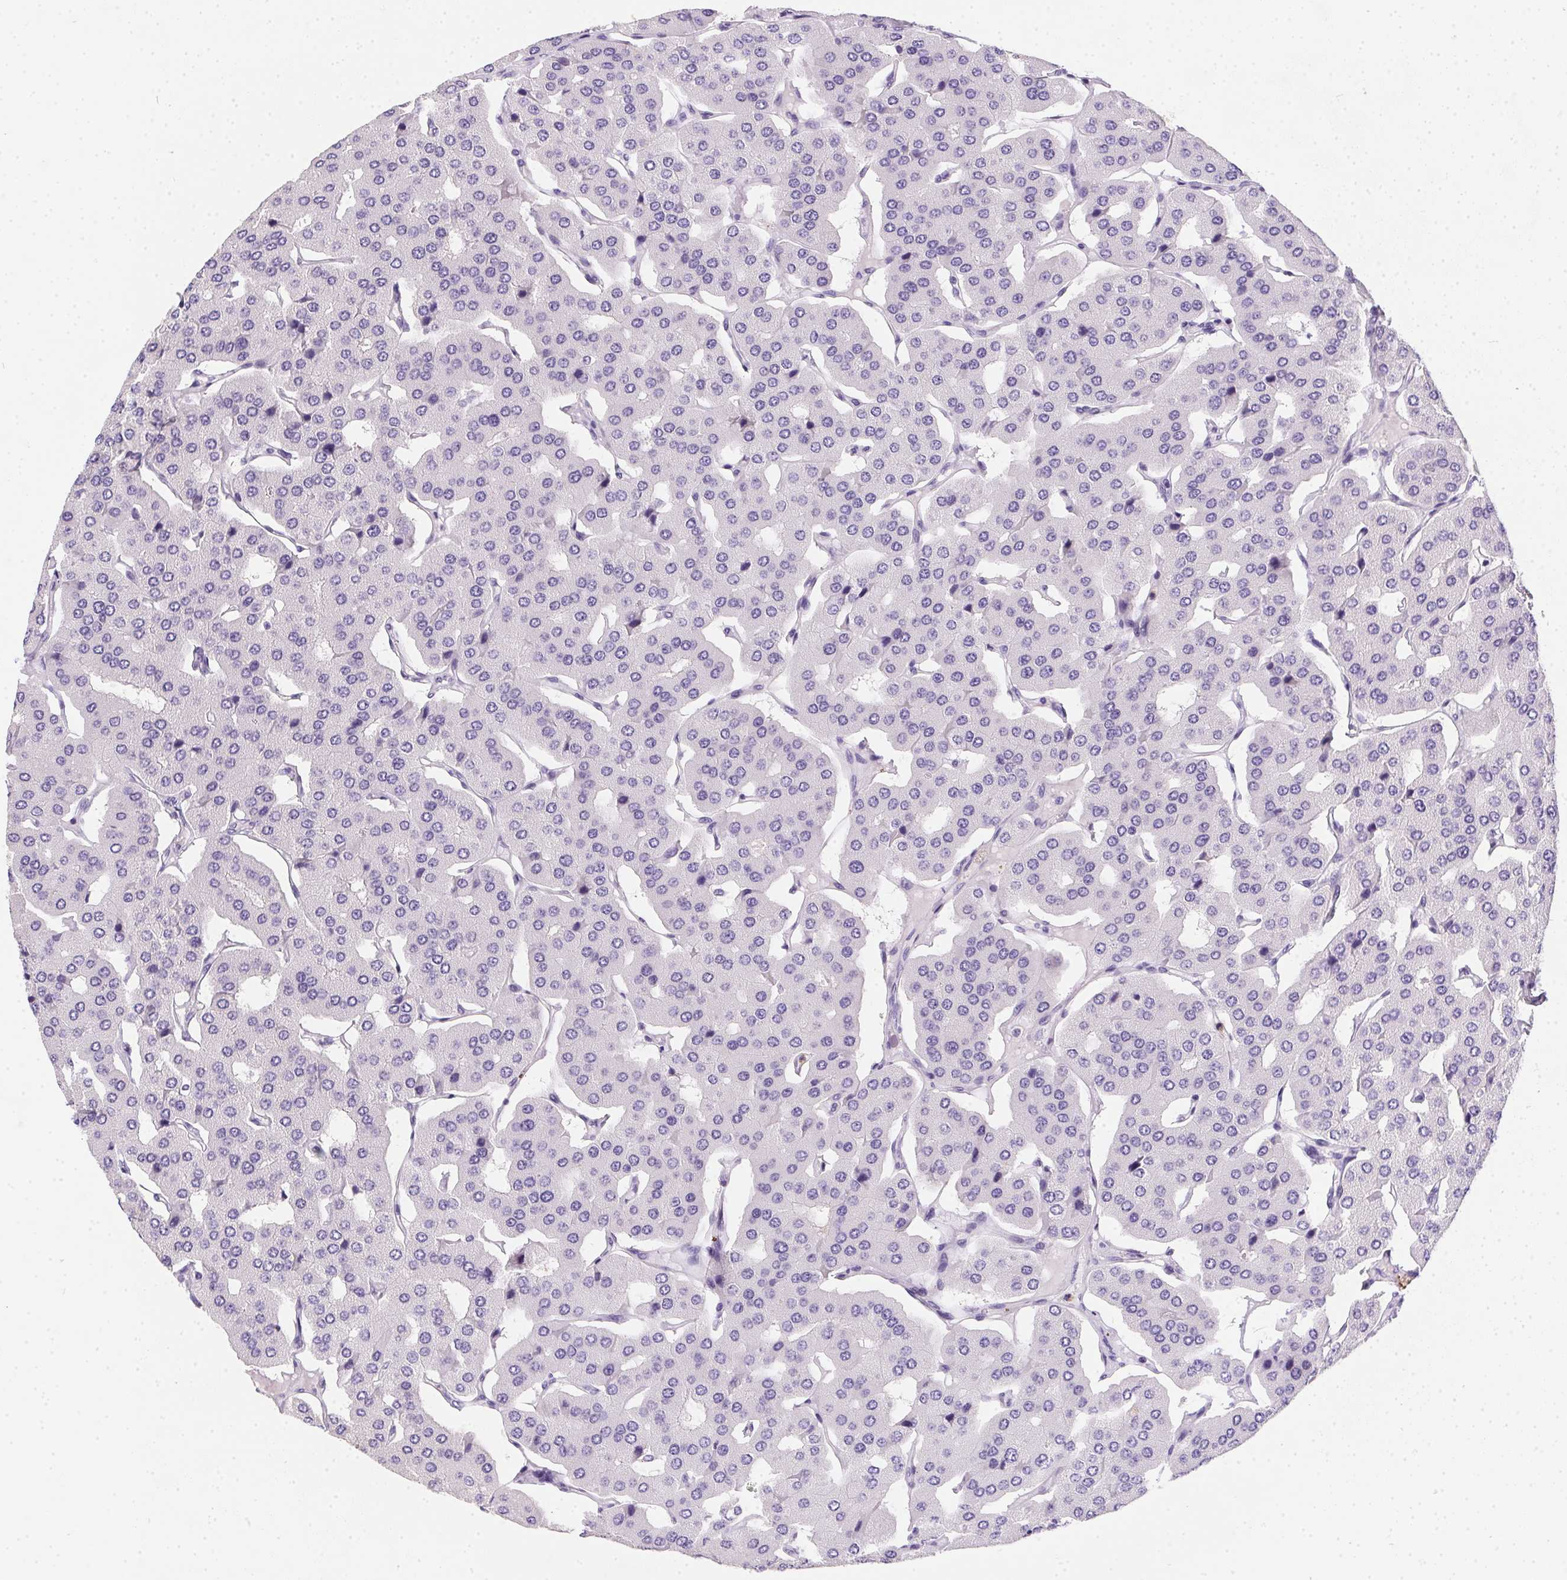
{"staining": {"intensity": "negative", "quantity": "none", "location": "none"}, "tissue": "parathyroid gland", "cell_type": "Glandular cells", "image_type": "normal", "snomed": [{"axis": "morphology", "description": "Normal tissue, NOS"}, {"axis": "morphology", "description": "Adenoma, NOS"}, {"axis": "topography", "description": "Parathyroid gland"}], "caption": "DAB immunohistochemical staining of benign human parathyroid gland exhibits no significant staining in glandular cells. The staining is performed using DAB brown chromogen with nuclei counter-stained in using hematoxylin.", "gene": "SSTR4", "patient": {"sex": "female", "age": 86}}